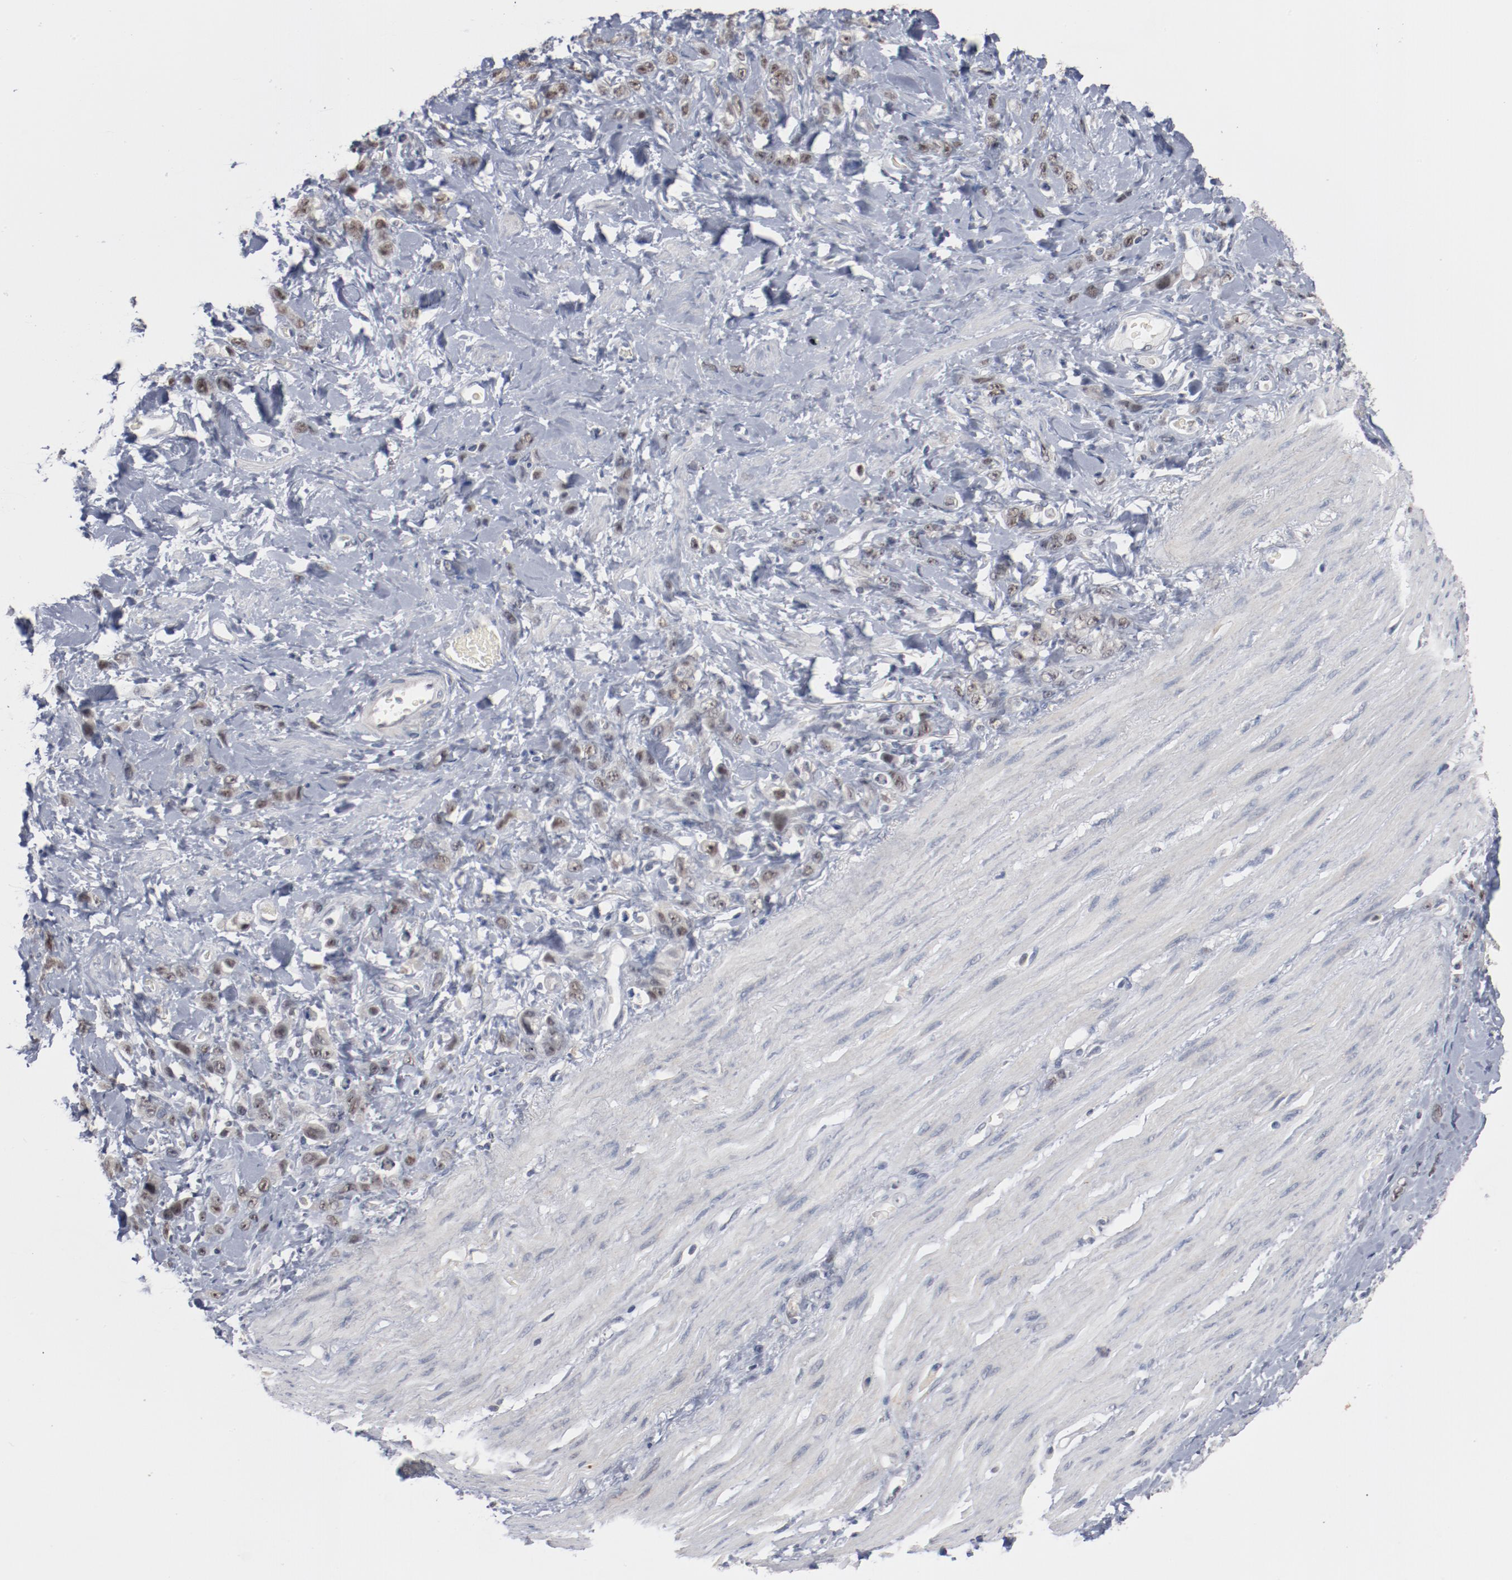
{"staining": {"intensity": "weak", "quantity": ">75%", "location": "nuclear"}, "tissue": "stomach cancer", "cell_type": "Tumor cells", "image_type": "cancer", "snomed": [{"axis": "morphology", "description": "Normal tissue, NOS"}, {"axis": "morphology", "description": "Adenocarcinoma, NOS"}, {"axis": "topography", "description": "Stomach"}], "caption": "This micrograph displays IHC staining of stomach cancer (adenocarcinoma), with low weak nuclear staining in approximately >75% of tumor cells.", "gene": "ERICH1", "patient": {"sex": "male", "age": 82}}